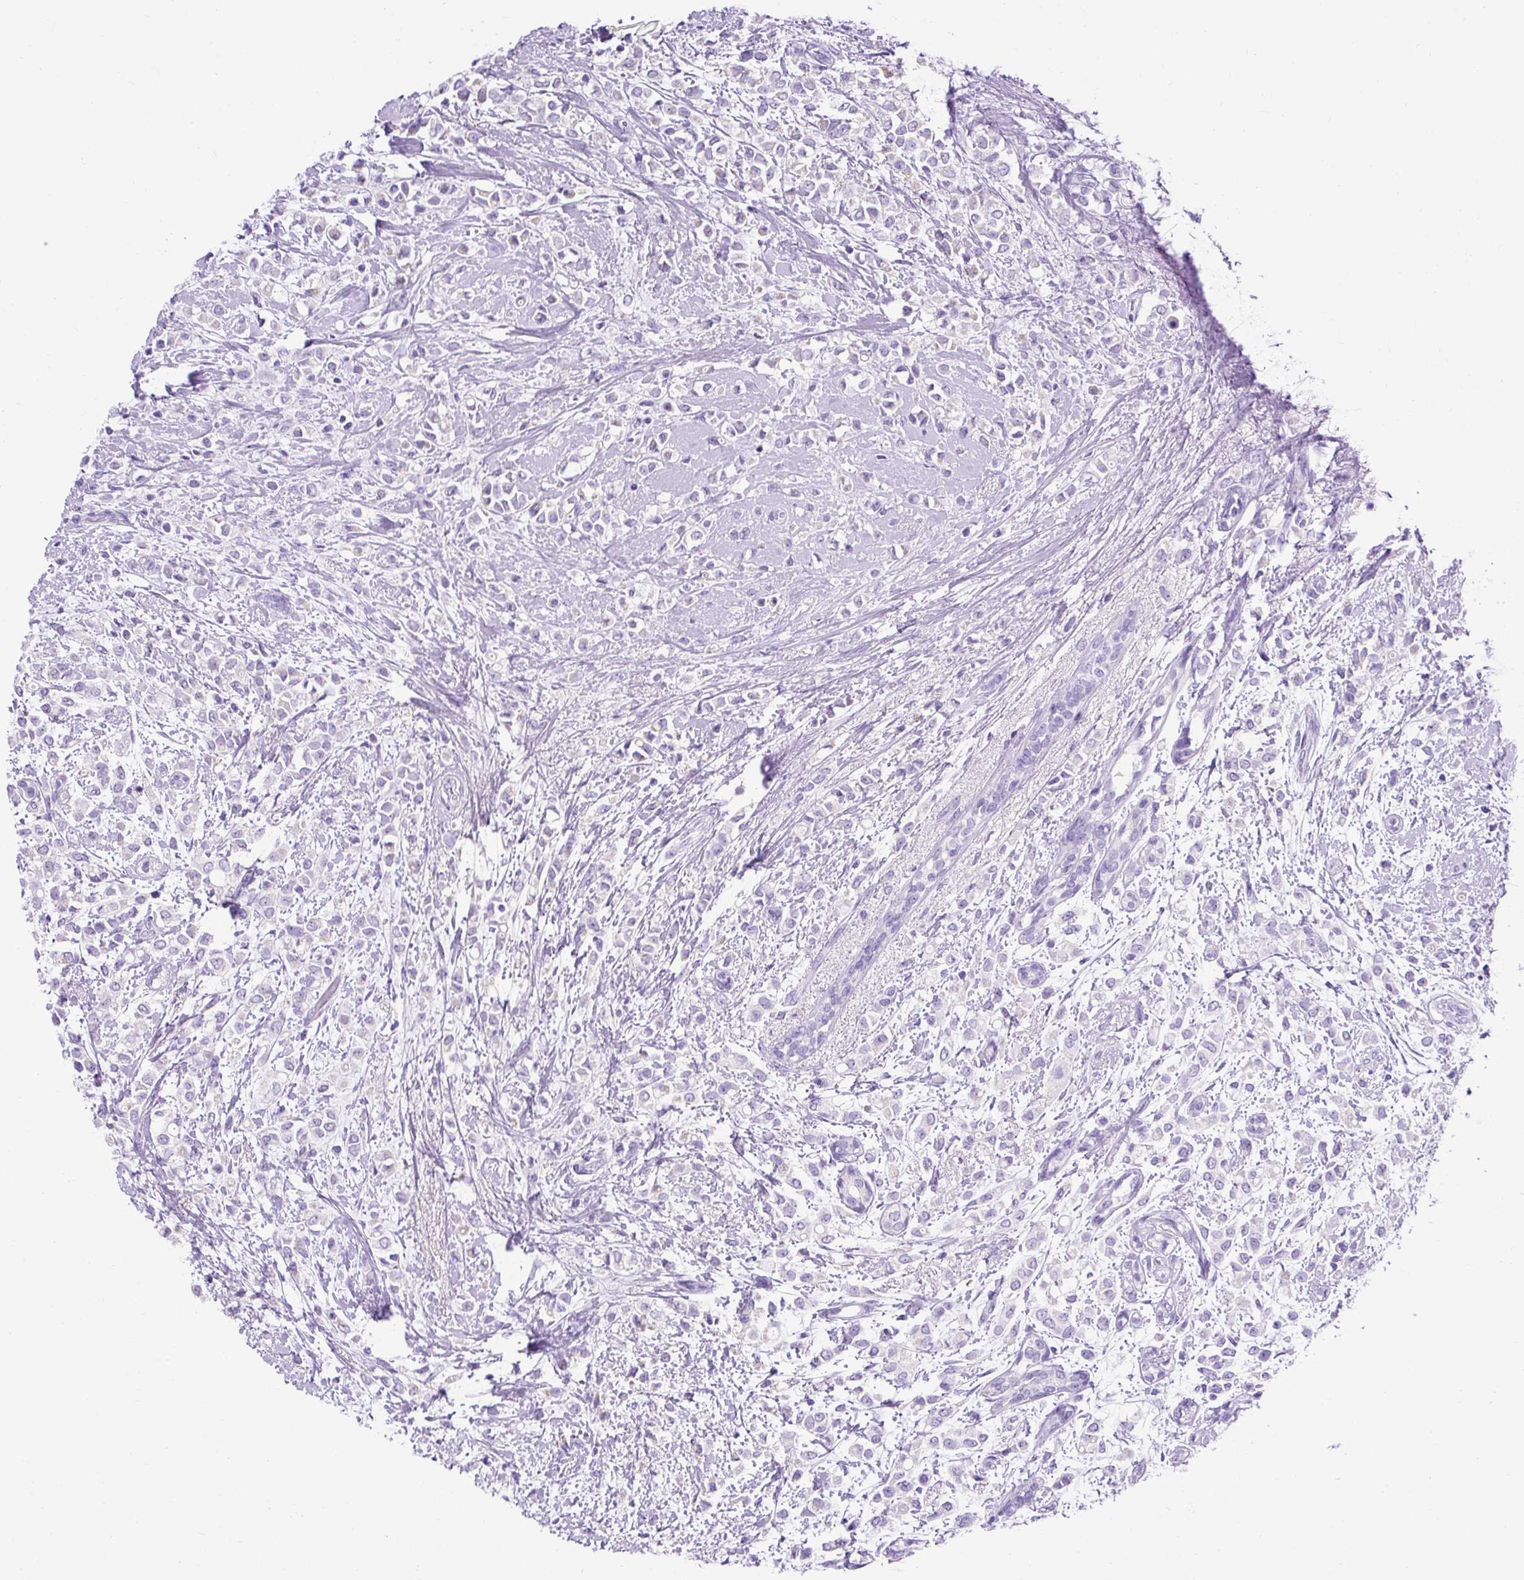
{"staining": {"intensity": "negative", "quantity": "none", "location": "none"}, "tissue": "breast cancer", "cell_type": "Tumor cells", "image_type": "cancer", "snomed": [{"axis": "morphology", "description": "Lobular carcinoma"}, {"axis": "topography", "description": "Breast"}], "caption": "Breast cancer (lobular carcinoma) was stained to show a protein in brown. There is no significant expression in tumor cells.", "gene": "KRT12", "patient": {"sex": "female", "age": 68}}